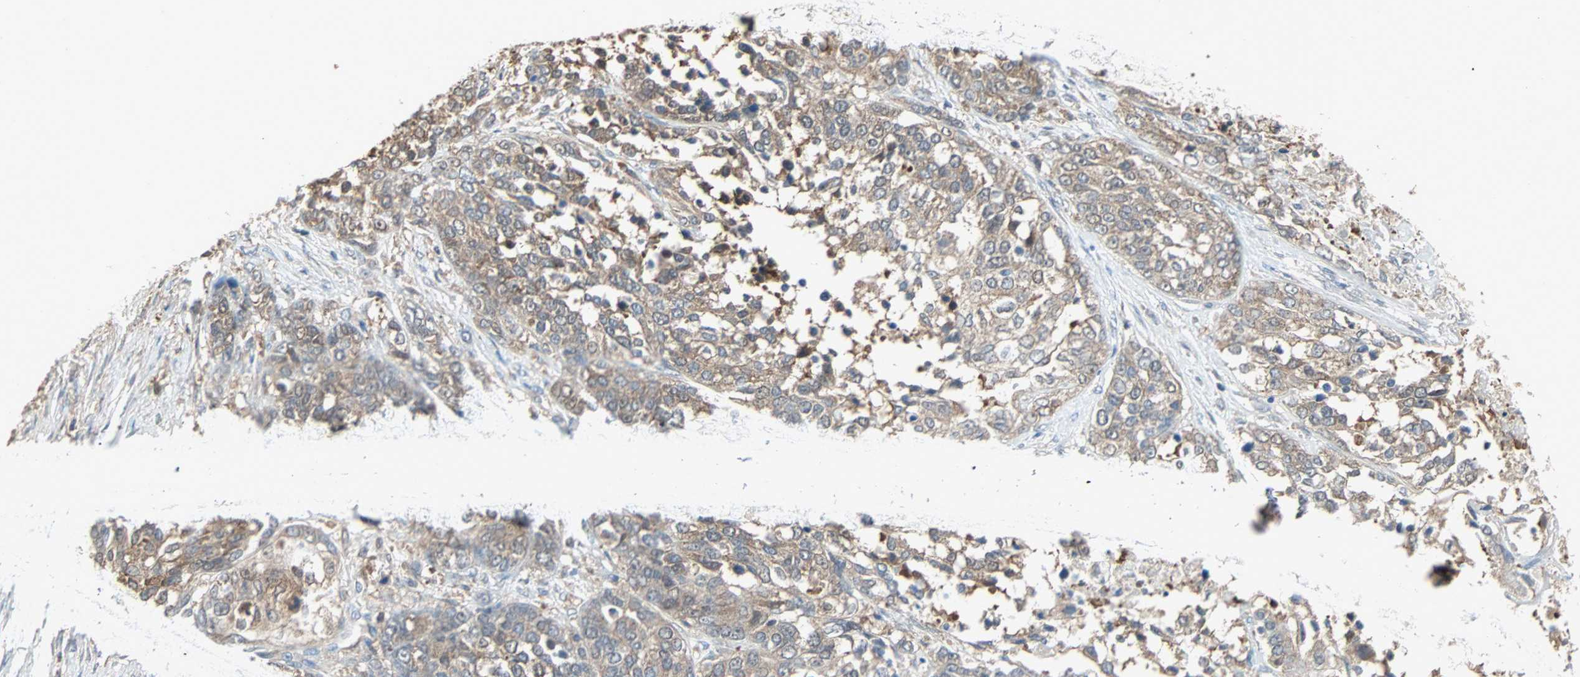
{"staining": {"intensity": "weak", "quantity": ">75%", "location": "cytoplasmic/membranous"}, "tissue": "ovarian cancer", "cell_type": "Tumor cells", "image_type": "cancer", "snomed": [{"axis": "morphology", "description": "Cystadenocarcinoma, serous, NOS"}, {"axis": "topography", "description": "Ovary"}], "caption": "This micrograph demonstrates serous cystadenocarcinoma (ovarian) stained with IHC to label a protein in brown. The cytoplasmic/membranous of tumor cells show weak positivity for the protein. Nuclei are counter-stained blue.", "gene": "PRDX1", "patient": {"sex": "female", "age": 44}}